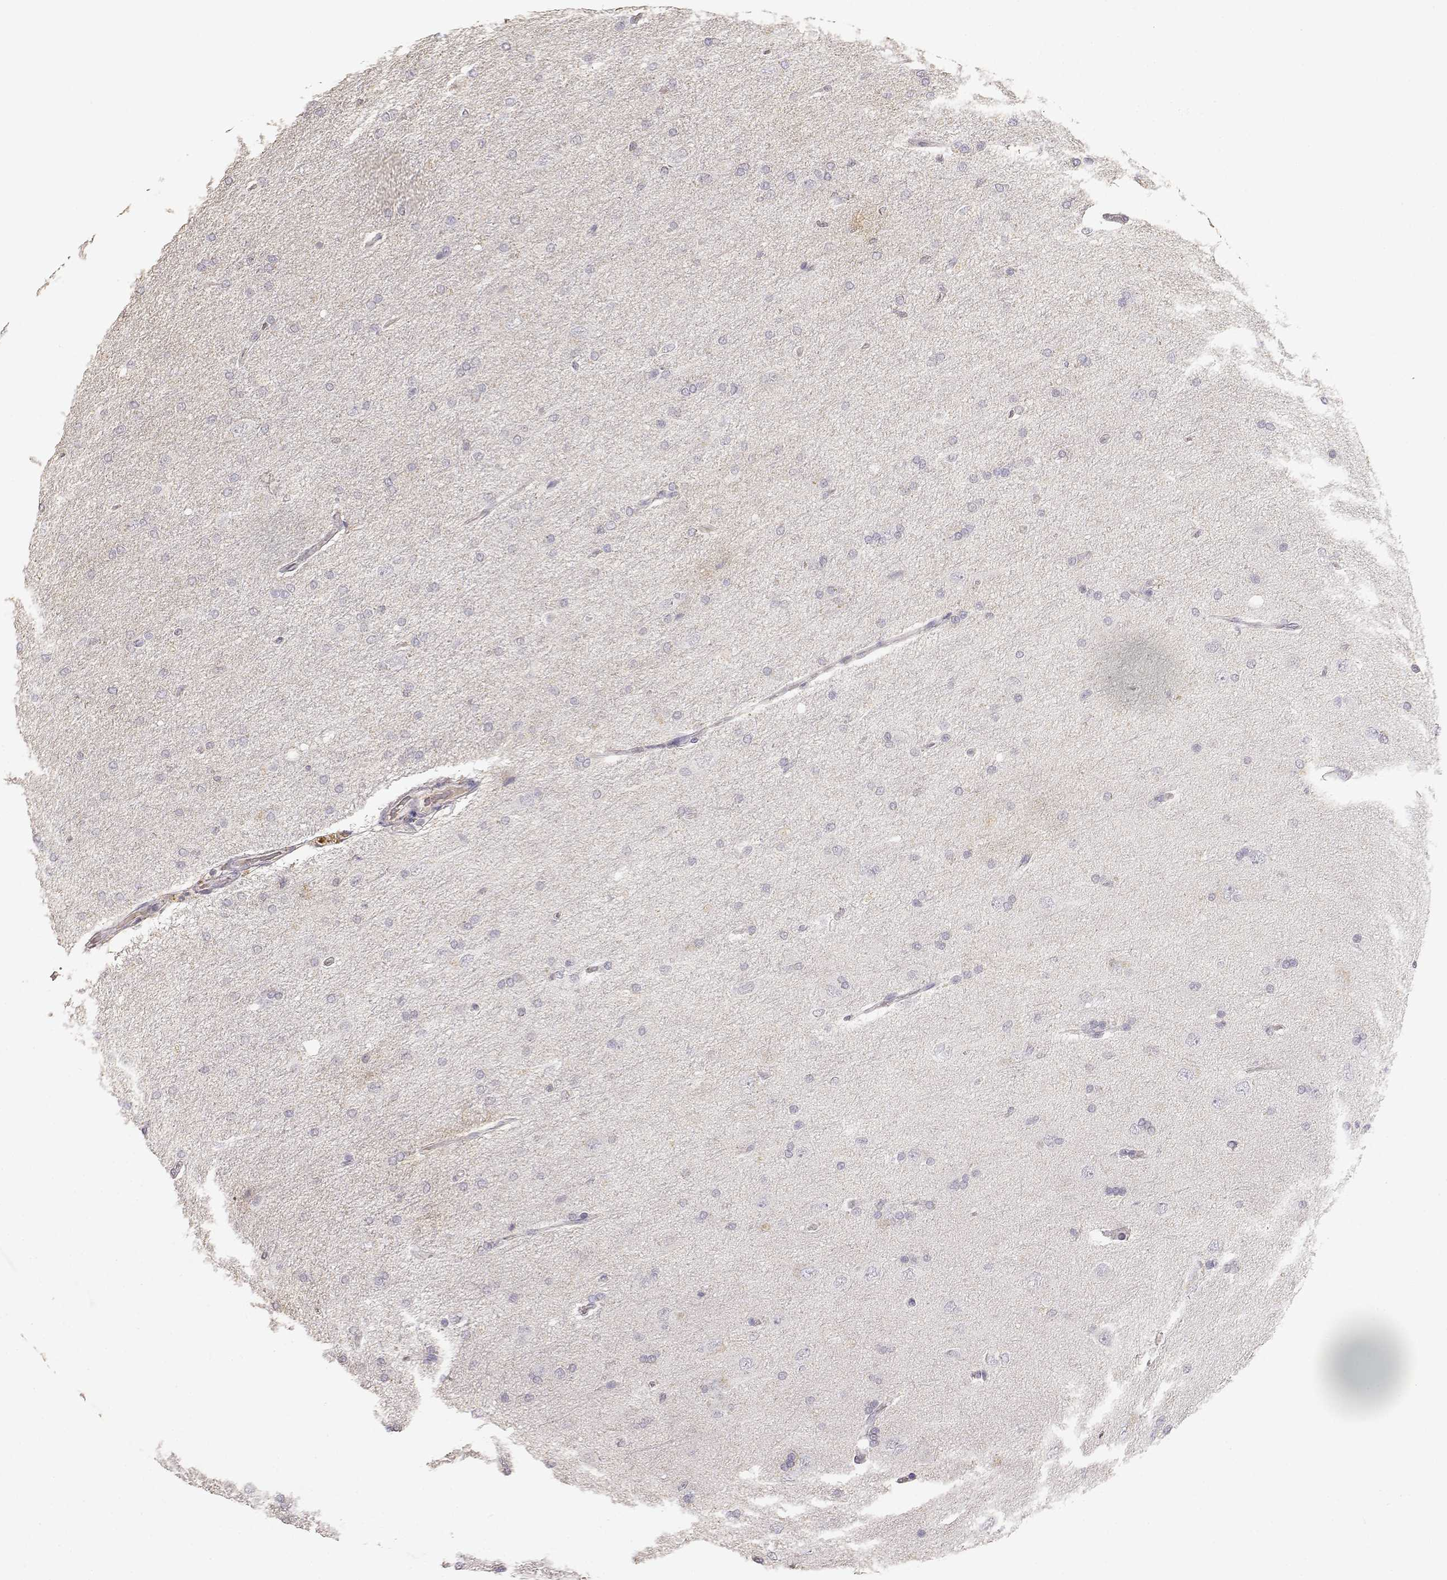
{"staining": {"intensity": "negative", "quantity": "none", "location": "none"}, "tissue": "glioma", "cell_type": "Tumor cells", "image_type": "cancer", "snomed": [{"axis": "morphology", "description": "Glioma, malignant, High grade"}, {"axis": "topography", "description": "Cerebral cortex"}], "caption": "An image of human malignant glioma (high-grade) is negative for staining in tumor cells.", "gene": "TNFRSF10C", "patient": {"sex": "male", "age": 70}}